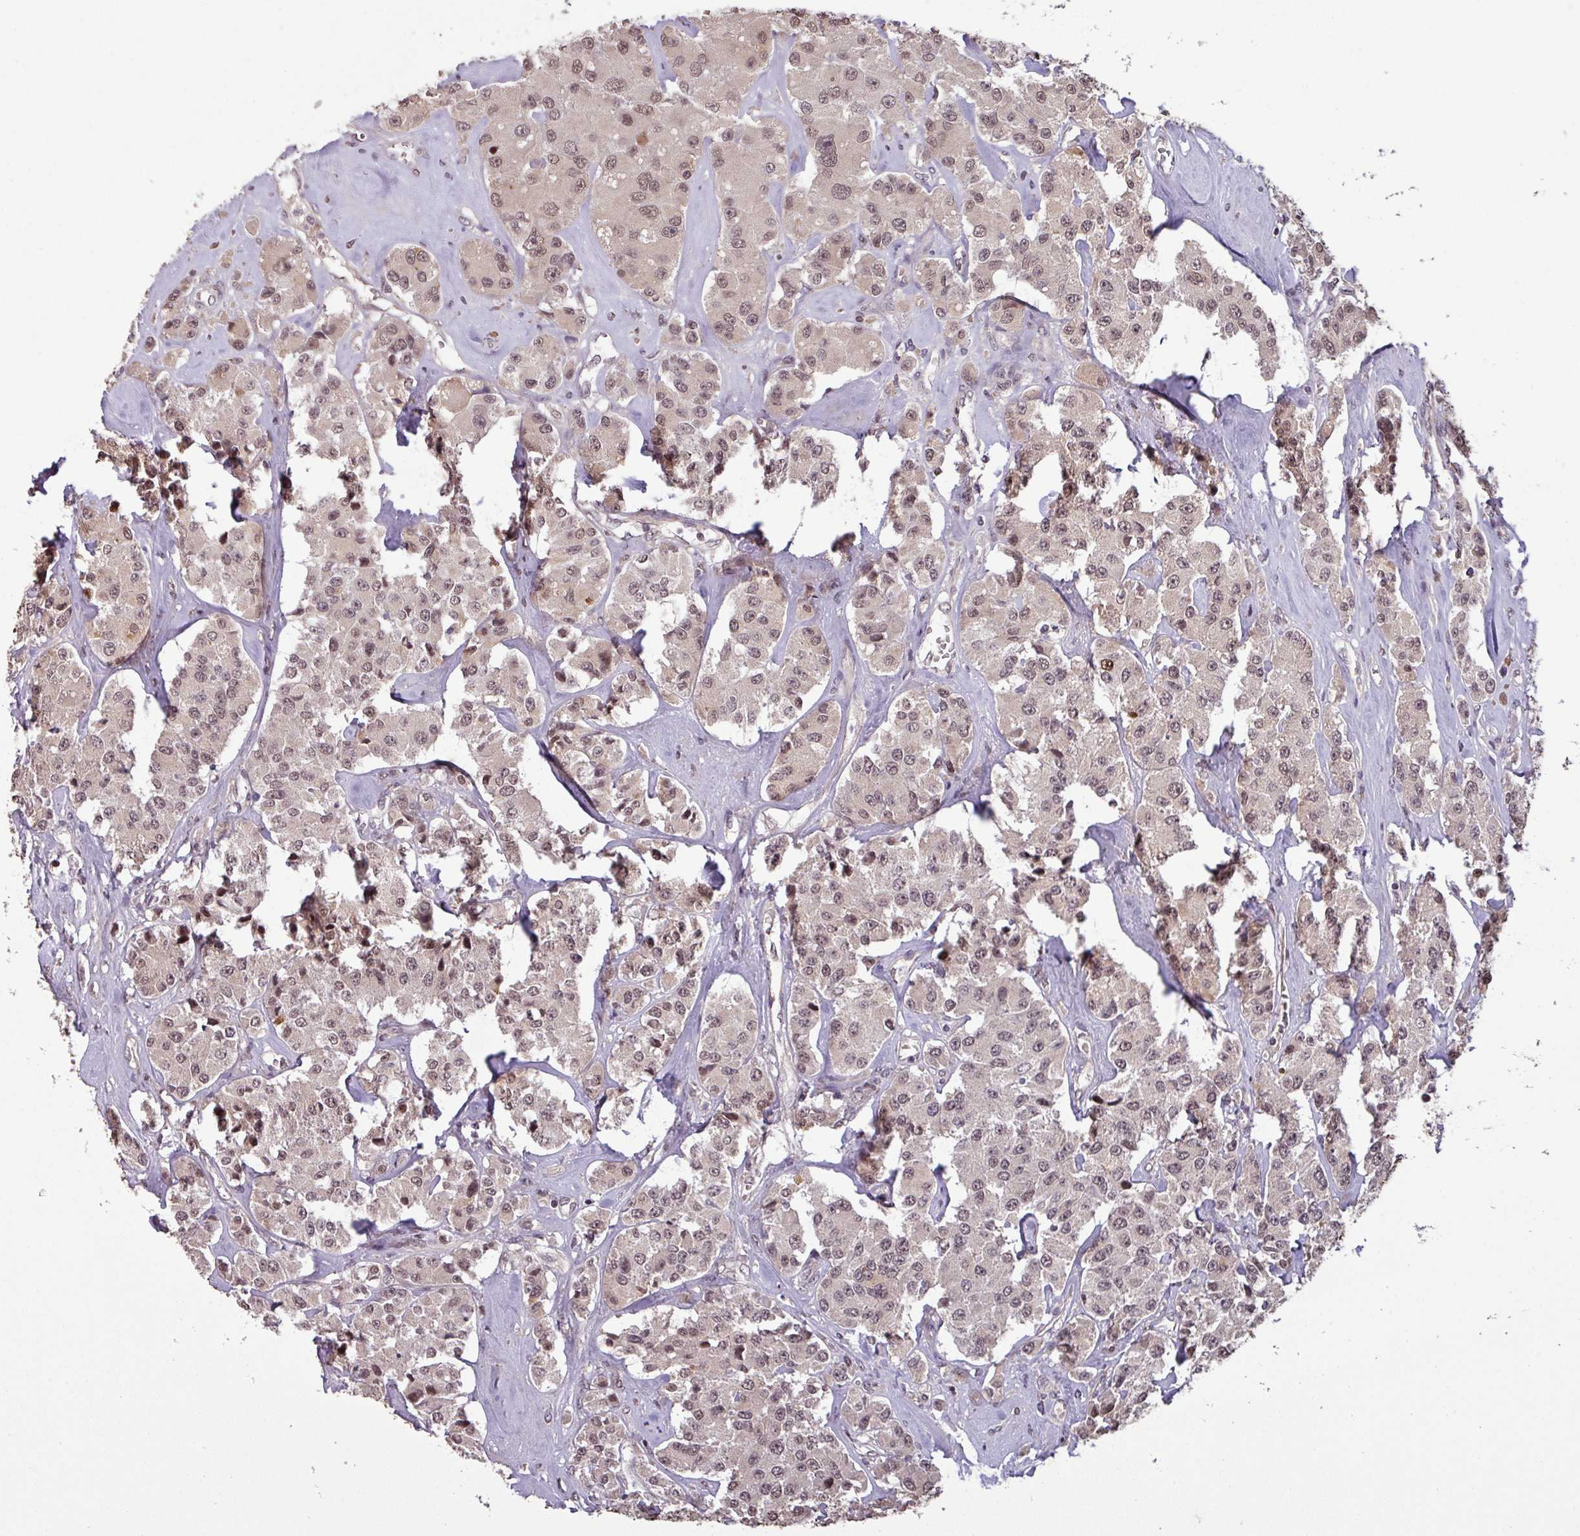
{"staining": {"intensity": "weak", "quantity": ">75%", "location": "nuclear"}, "tissue": "carcinoid", "cell_type": "Tumor cells", "image_type": "cancer", "snomed": [{"axis": "morphology", "description": "Carcinoid, malignant, NOS"}, {"axis": "topography", "description": "Pancreas"}], "caption": "Immunohistochemical staining of malignant carcinoid demonstrates low levels of weak nuclear expression in approximately >75% of tumor cells. The staining was performed using DAB (3,3'-diaminobenzidine) to visualize the protein expression in brown, while the nuclei were stained in blue with hematoxylin (Magnification: 20x).", "gene": "NOB1", "patient": {"sex": "male", "age": 41}}